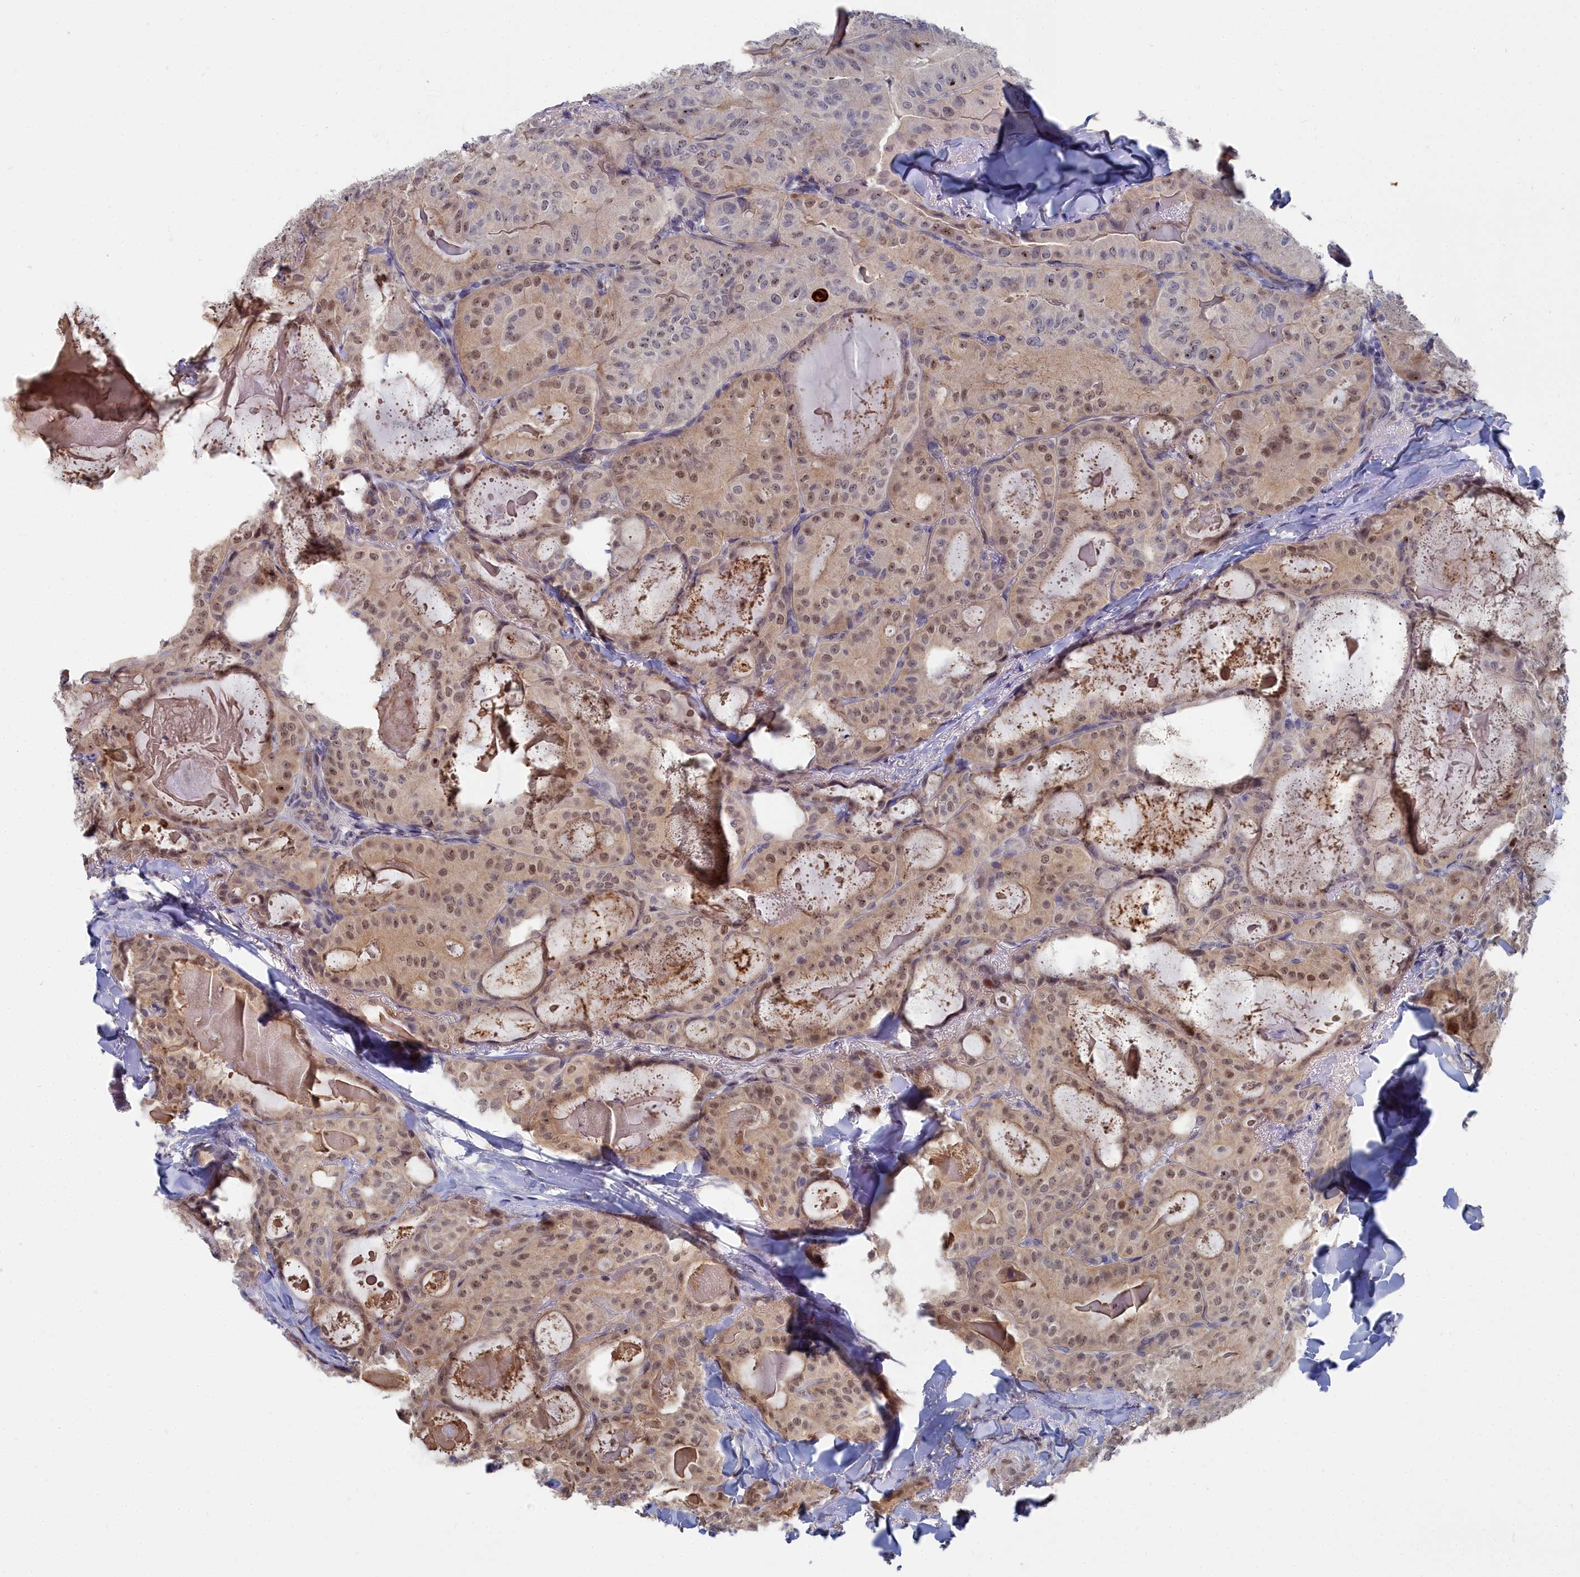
{"staining": {"intensity": "weak", "quantity": "25%-75%", "location": "cytoplasmic/membranous,nuclear"}, "tissue": "thyroid cancer", "cell_type": "Tumor cells", "image_type": "cancer", "snomed": [{"axis": "morphology", "description": "Papillary adenocarcinoma, NOS"}, {"axis": "topography", "description": "Thyroid gland"}], "caption": "Tumor cells exhibit low levels of weak cytoplasmic/membranous and nuclear positivity in about 25%-75% of cells in human thyroid papillary adenocarcinoma.", "gene": "RPS27A", "patient": {"sex": "female", "age": 68}}